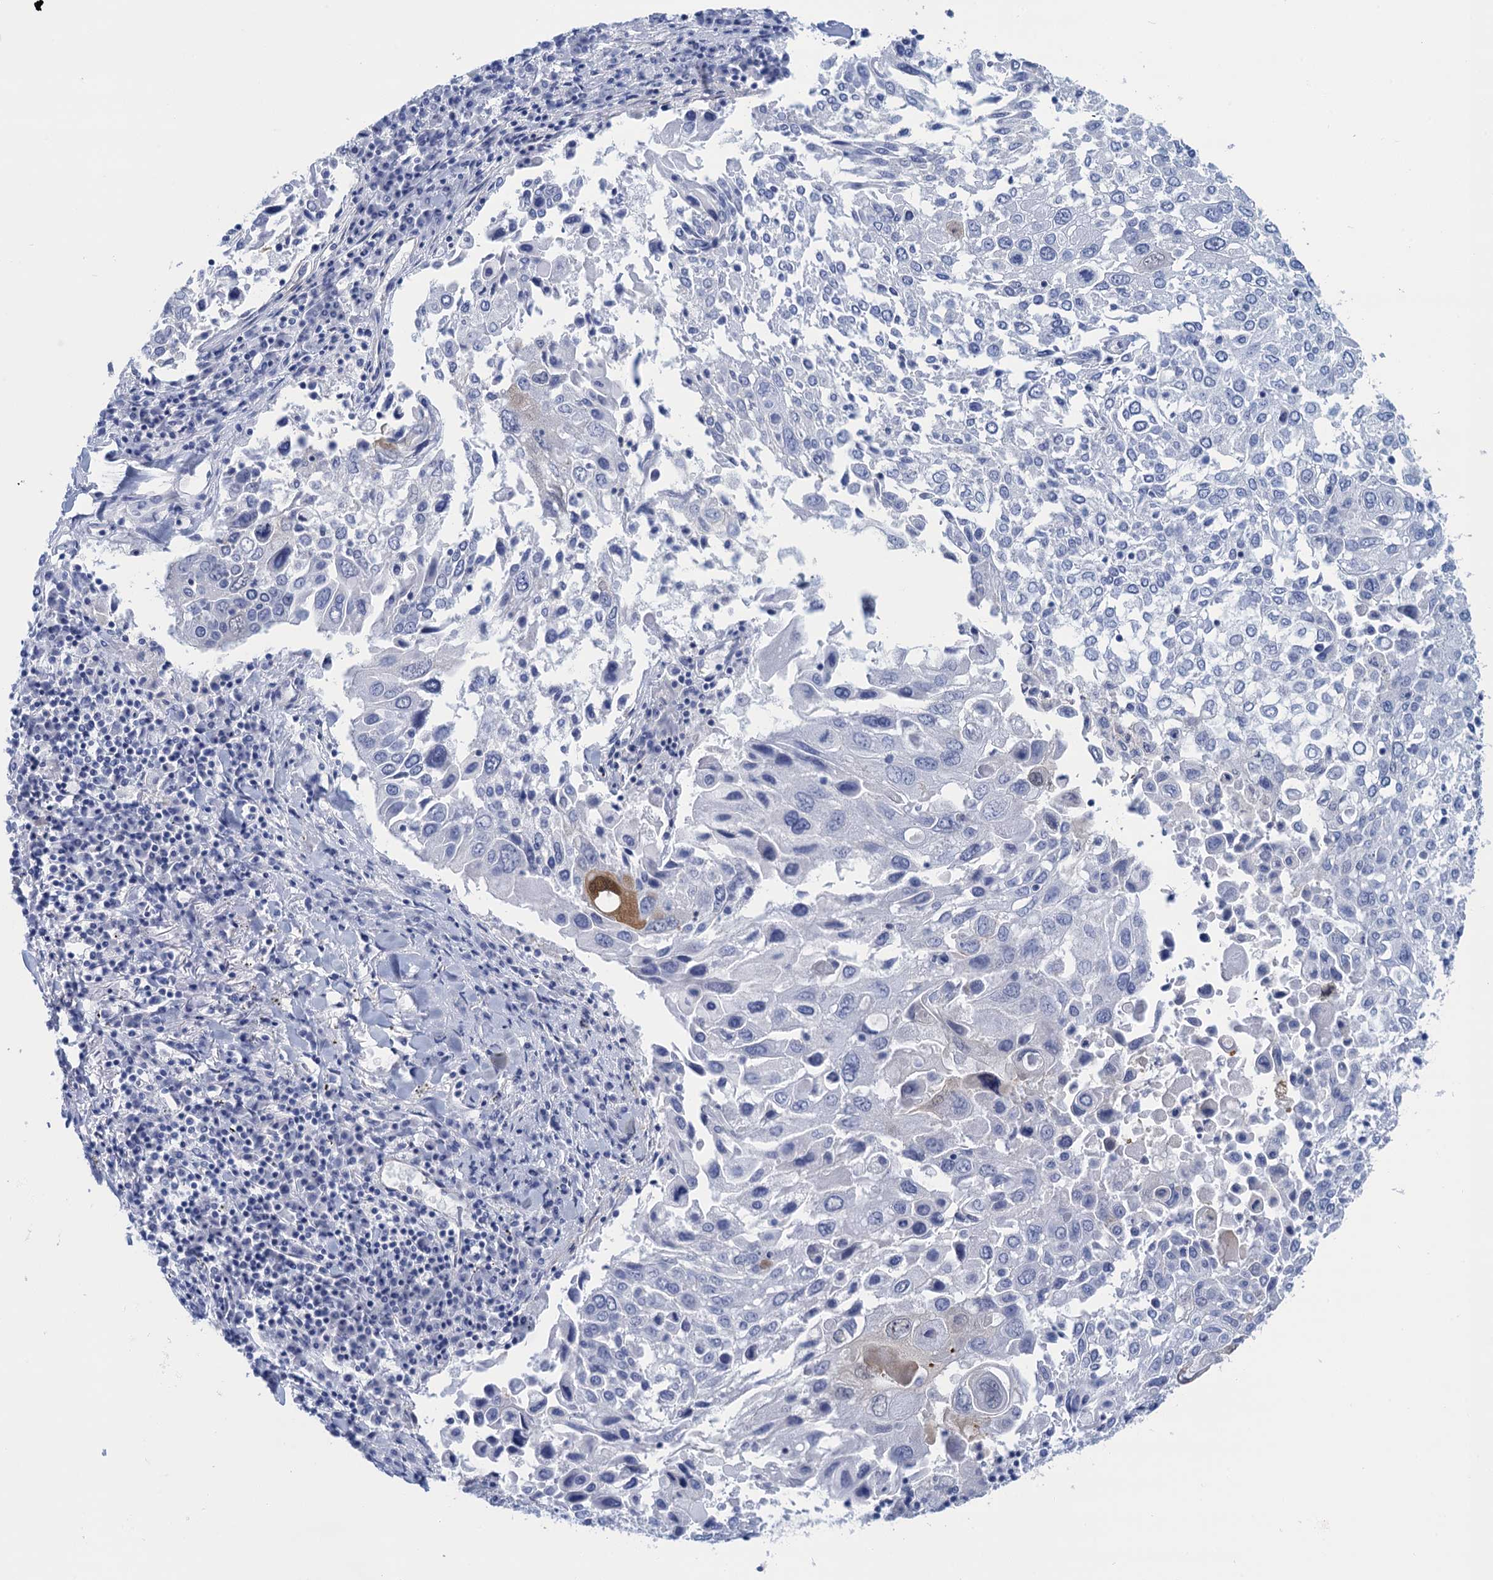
{"staining": {"intensity": "negative", "quantity": "none", "location": "none"}, "tissue": "lung cancer", "cell_type": "Tumor cells", "image_type": "cancer", "snomed": [{"axis": "morphology", "description": "Squamous cell carcinoma, NOS"}, {"axis": "topography", "description": "Lung"}], "caption": "The image reveals no staining of tumor cells in squamous cell carcinoma (lung).", "gene": "CALML5", "patient": {"sex": "male", "age": 65}}